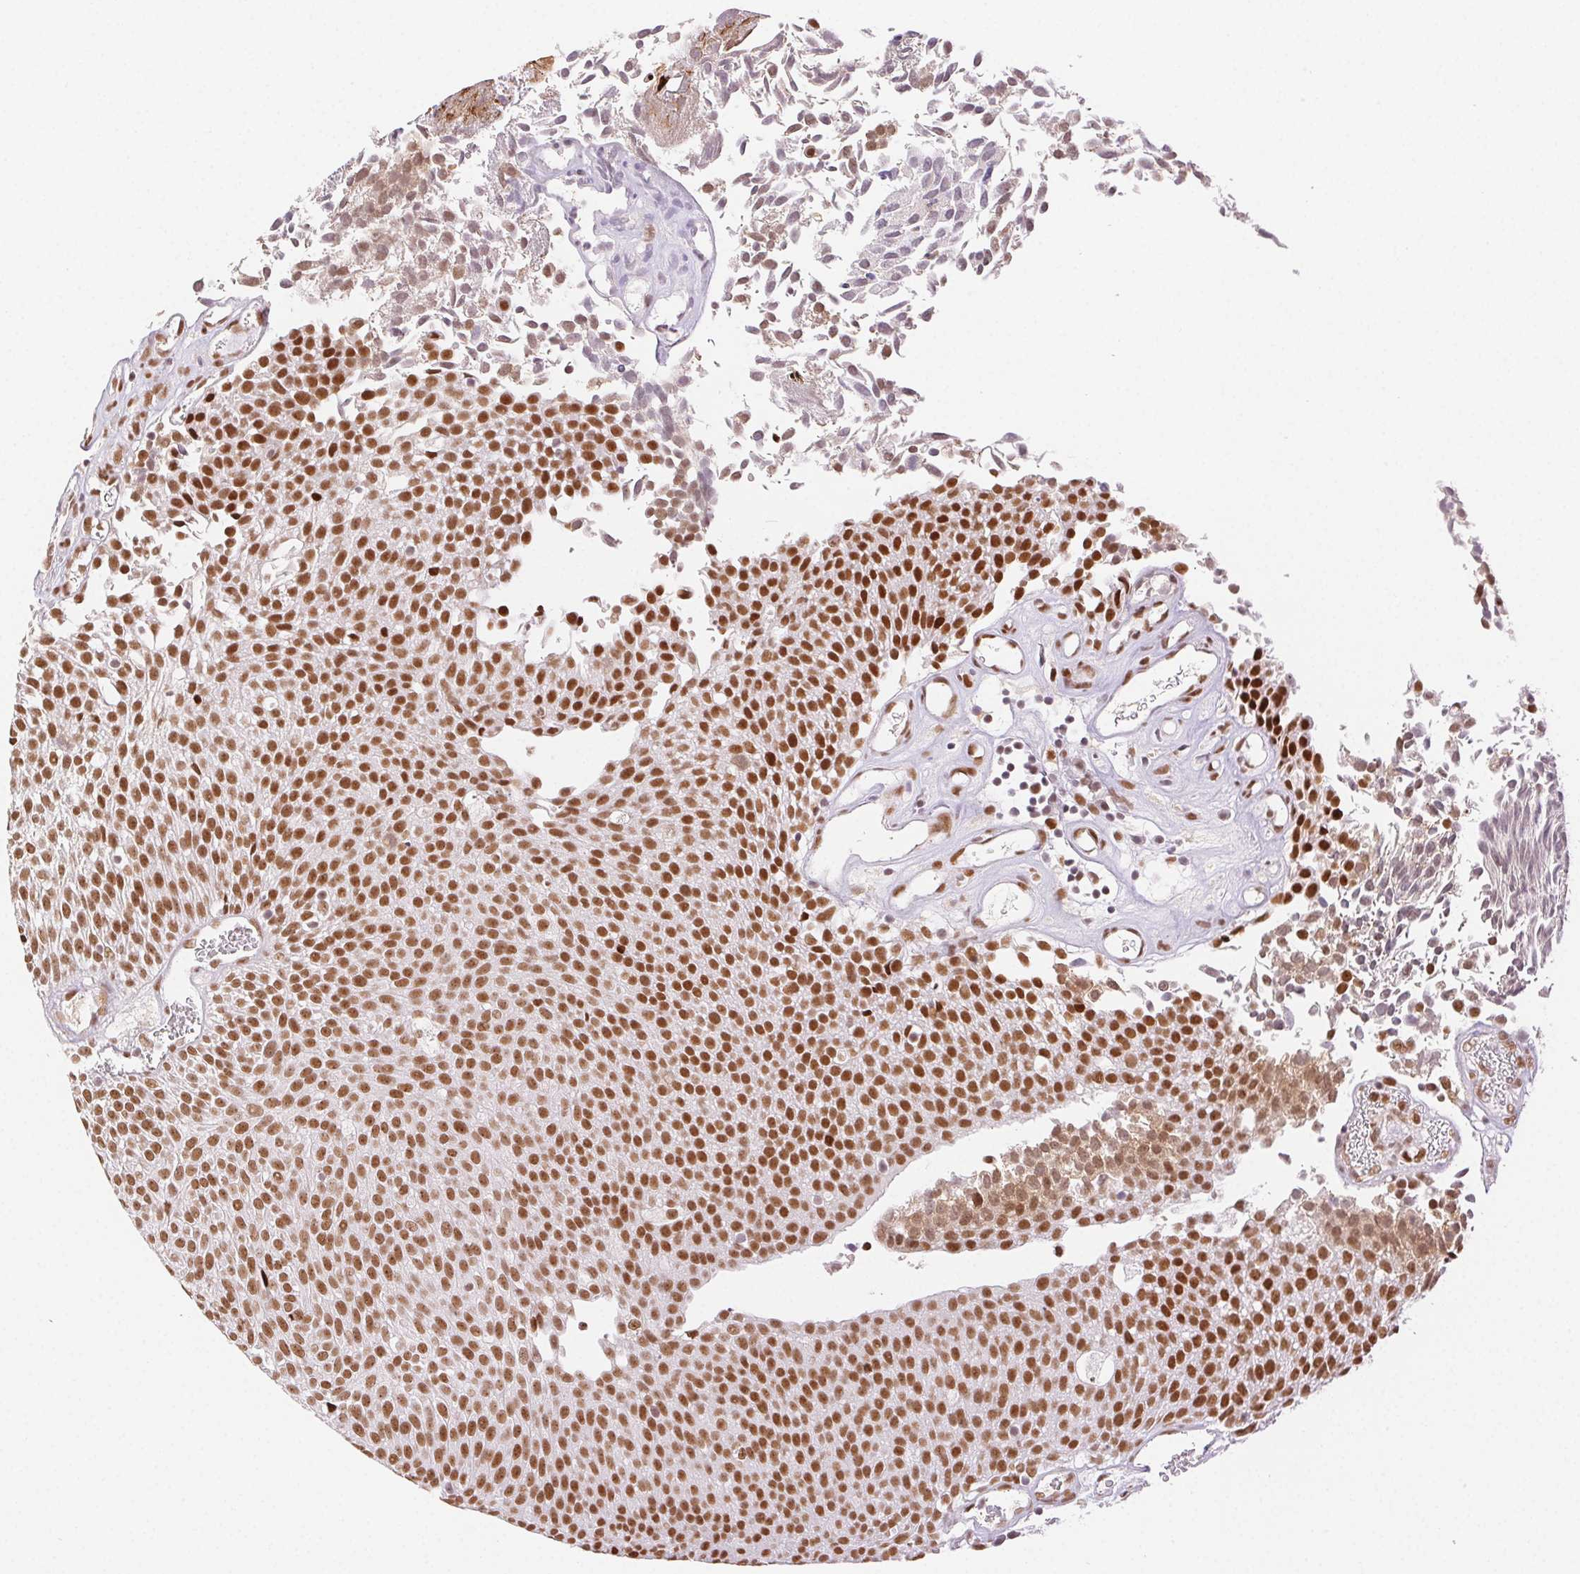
{"staining": {"intensity": "strong", "quantity": ">75%", "location": "nuclear"}, "tissue": "urothelial cancer", "cell_type": "Tumor cells", "image_type": "cancer", "snomed": [{"axis": "morphology", "description": "Urothelial carcinoma, Low grade"}, {"axis": "topography", "description": "Urinary bladder"}], "caption": "DAB immunohistochemical staining of urothelial carcinoma (low-grade) displays strong nuclear protein staining in about >75% of tumor cells. The staining was performed using DAB to visualize the protein expression in brown, while the nuclei were stained in blue with hematoxylin (Magnification: 20x).", "gene": "H2AZ2", "patient": {"sex": "female", "age": 79}}